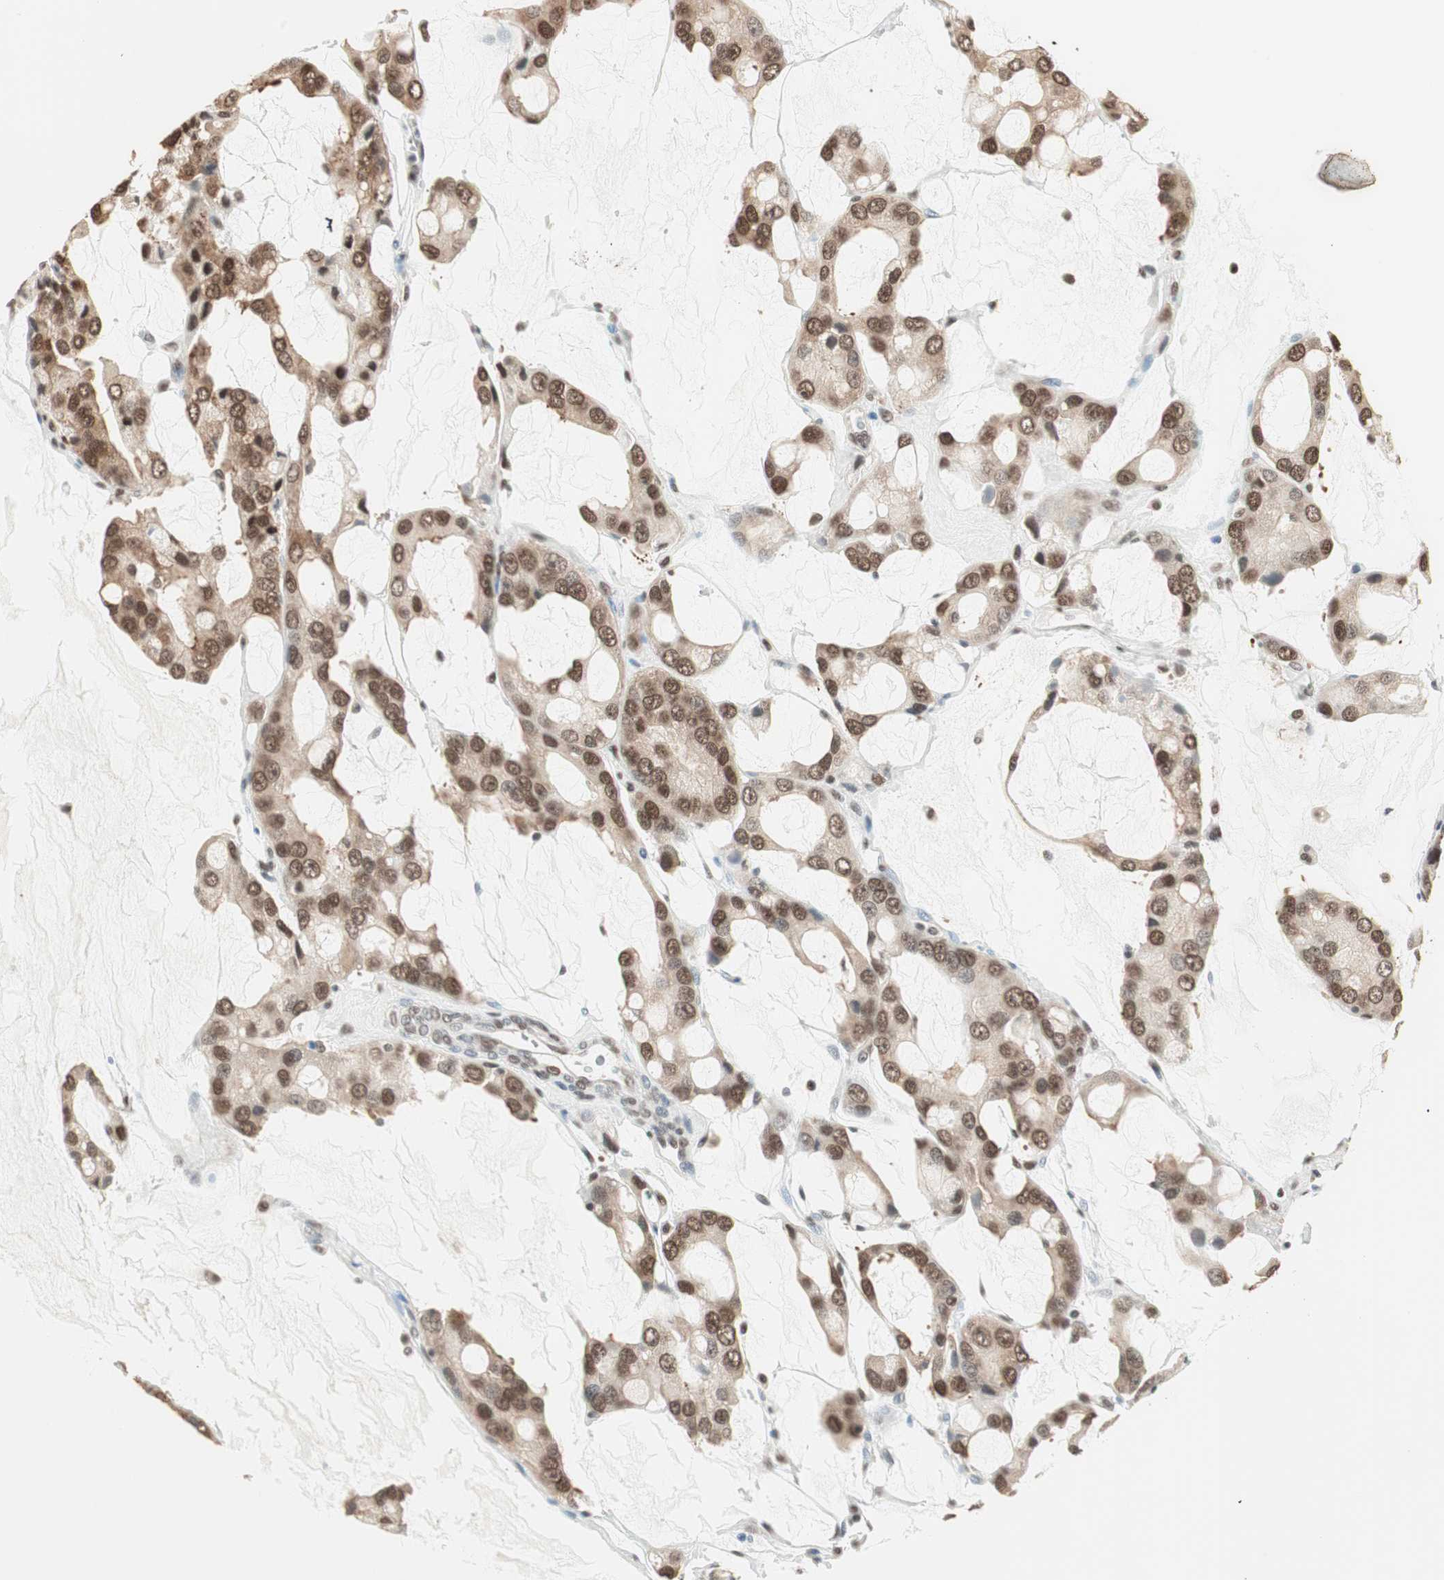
{"staining": {"intensity": "moderate", "quantity": ">75%", "location": "cytoplasmic/membranous,nuclear"}, "tissue": "prostate cancer", "cell_type": "Tumor cells", "image_type": "cancer", "snomed": [{"axis": "morphology", "description": "Adenocarcinoma, High grade"}, {"axis": "topography", "description": "Prostate"}], "caption": "A micrograph of prostate cancer (high-grade adenocarcinoma) stained for a protein reveals moderate cytoplasmic/membranous and nuclear brown staining in tumor cells.", "gene": "SMARCE1", "patient": {"sex": "male", "age": 67}}